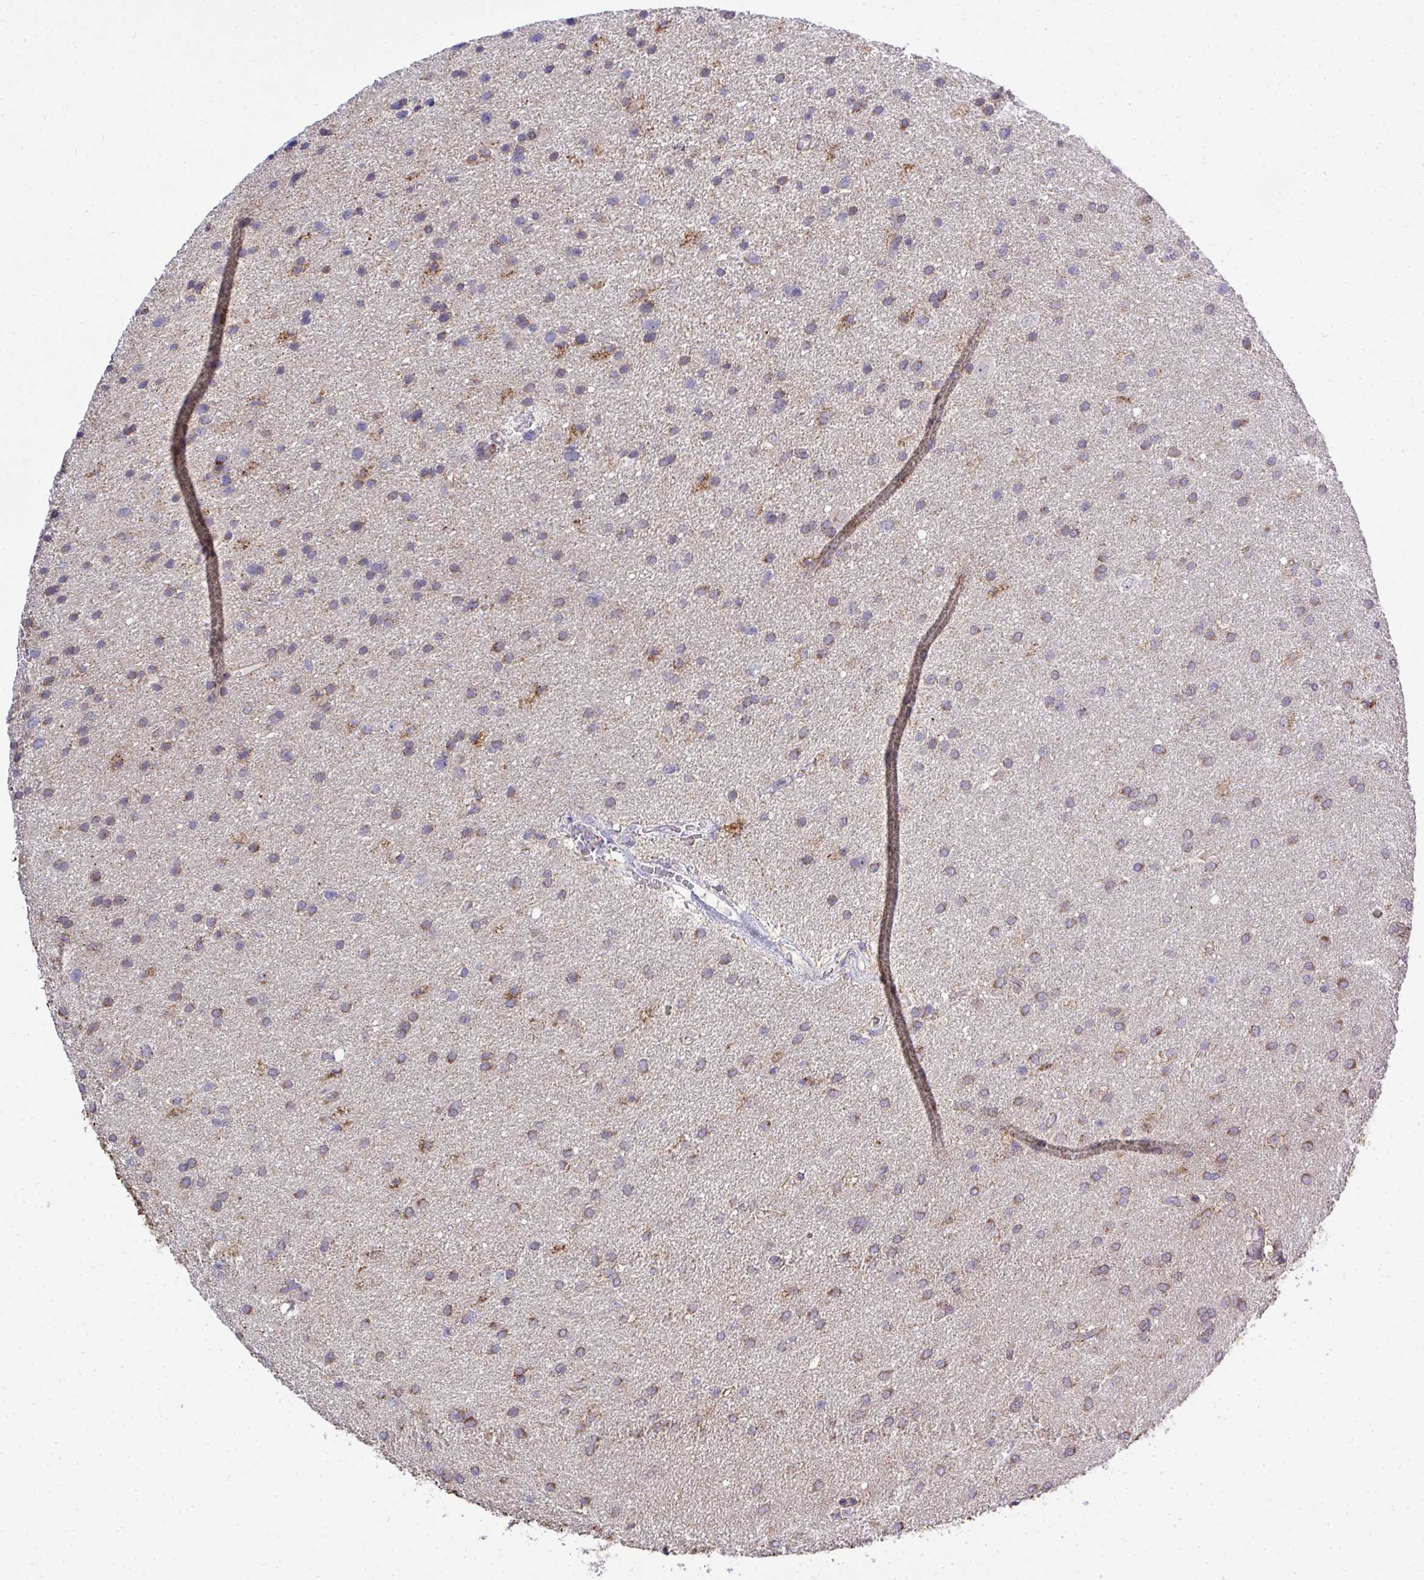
{"staining": {"intensity": "weak", "quantity": "25%-75%", "location": "cytoplasmic/membranous"}, "tissue": "glioma", "cell_type": "Tumor cells", "image_type": "cancer", "snomed": [{"axis": "morphology", "description": "Glioma, malignant, Low grade"}, {"axis": "topography", "description": "Brain"}], "caption": "Protein expression analysis of human malignant glioma (low-grade) reveals weak cytoplasmic/membranous positivity in about 25%-75% of tumor cells.", "gene": "XAF1", "patient": {"sex": "female", "age": 54}}